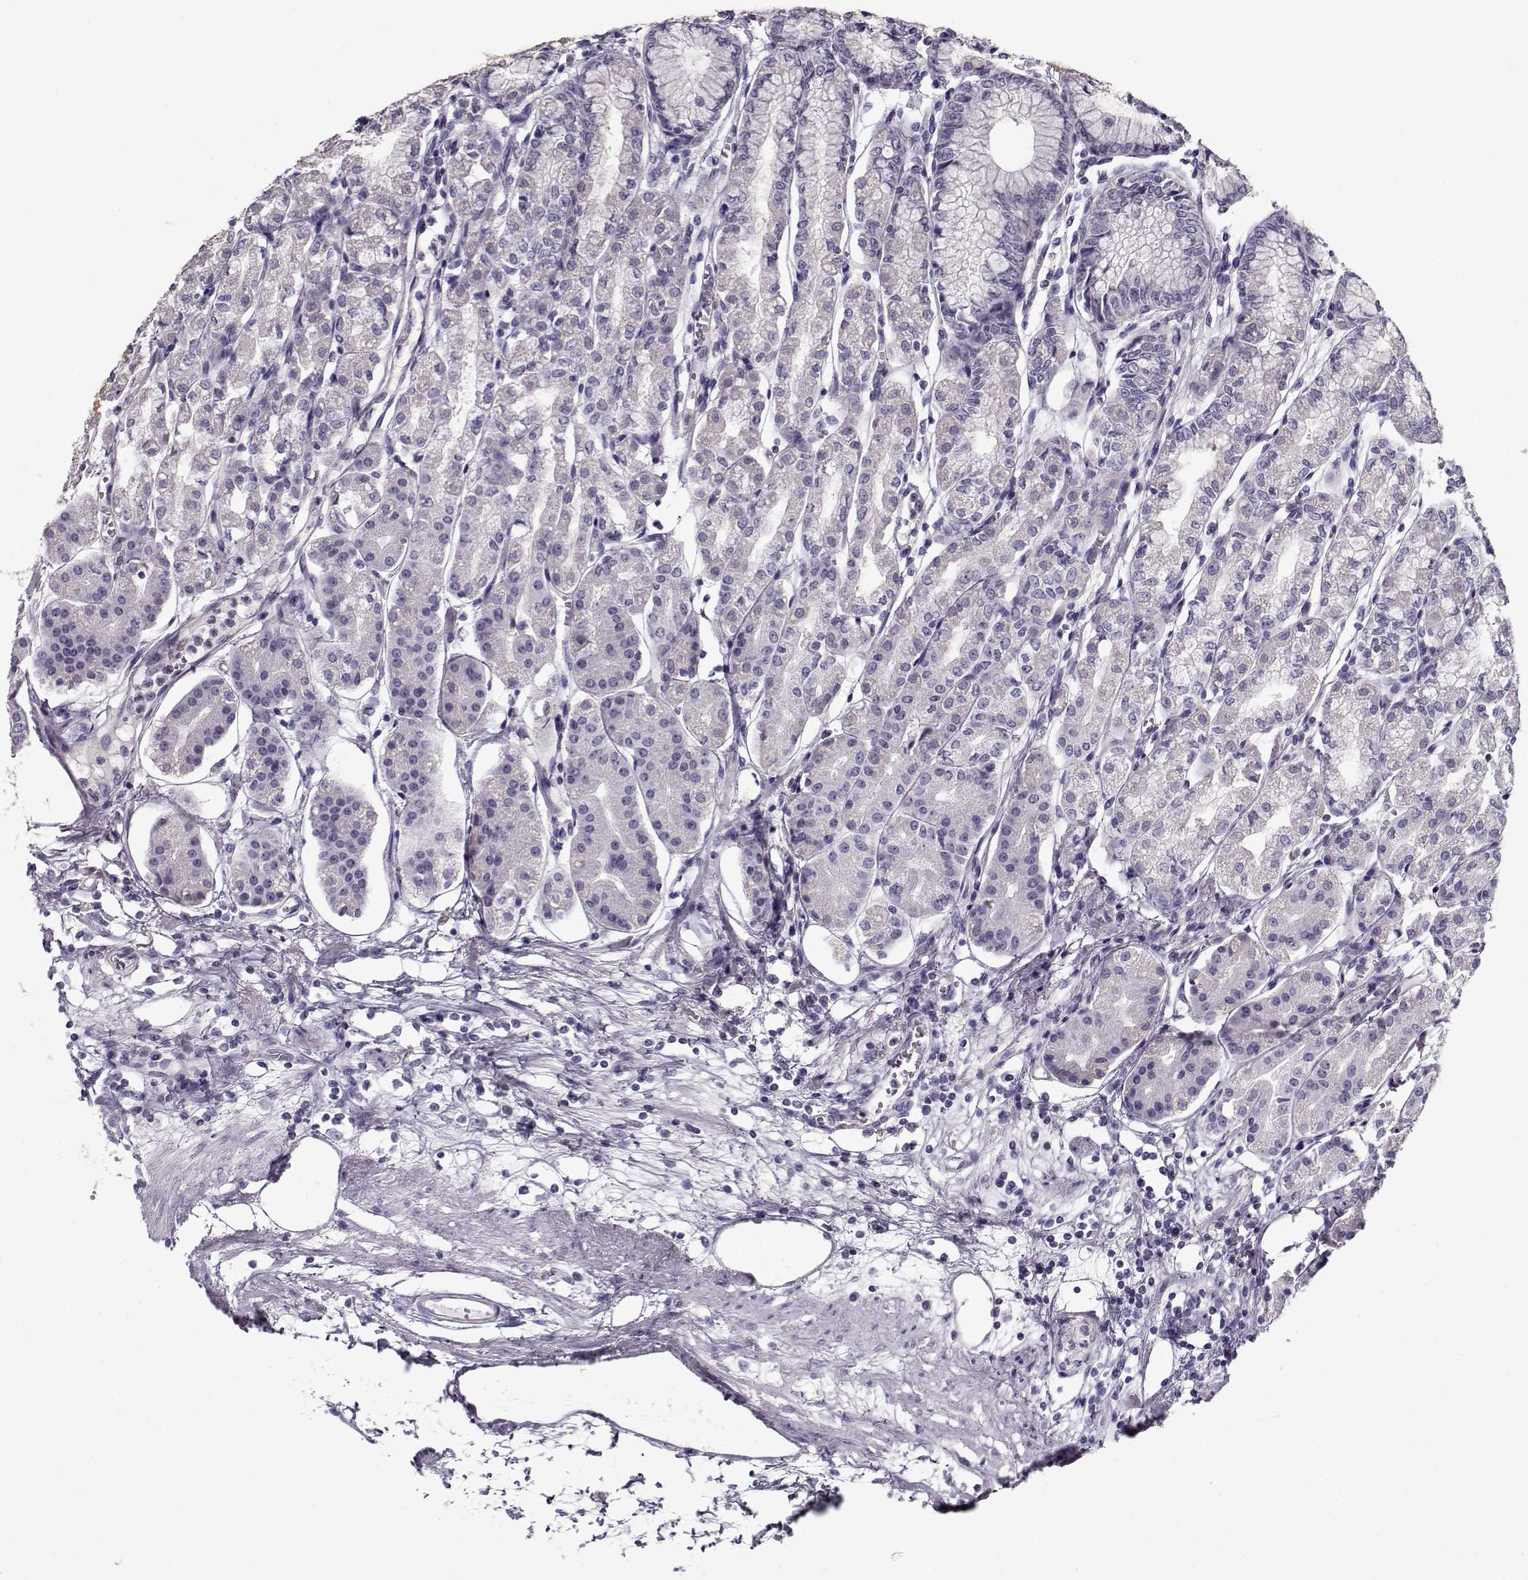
{"staining": {"intensity": "negative", "quantity": "none", "location": "none"}, "tissue": "stomach", "cell_type": "Glandular cells", "image_type": "normal", "snomed": [{"axis": "morphology", "description": "Normal tissue, NOS"}, {"axis": "topography", "description": "Skeletal muscle"}, {"axis": "topography", "description": "Stomach"}], "caption": "Glandular cells are negative for protein expression in unremarkable human stomach. Nuclei are stained in blue.", "gene": "CCDC136", "patient": {"sex": "female", "age": 57}}